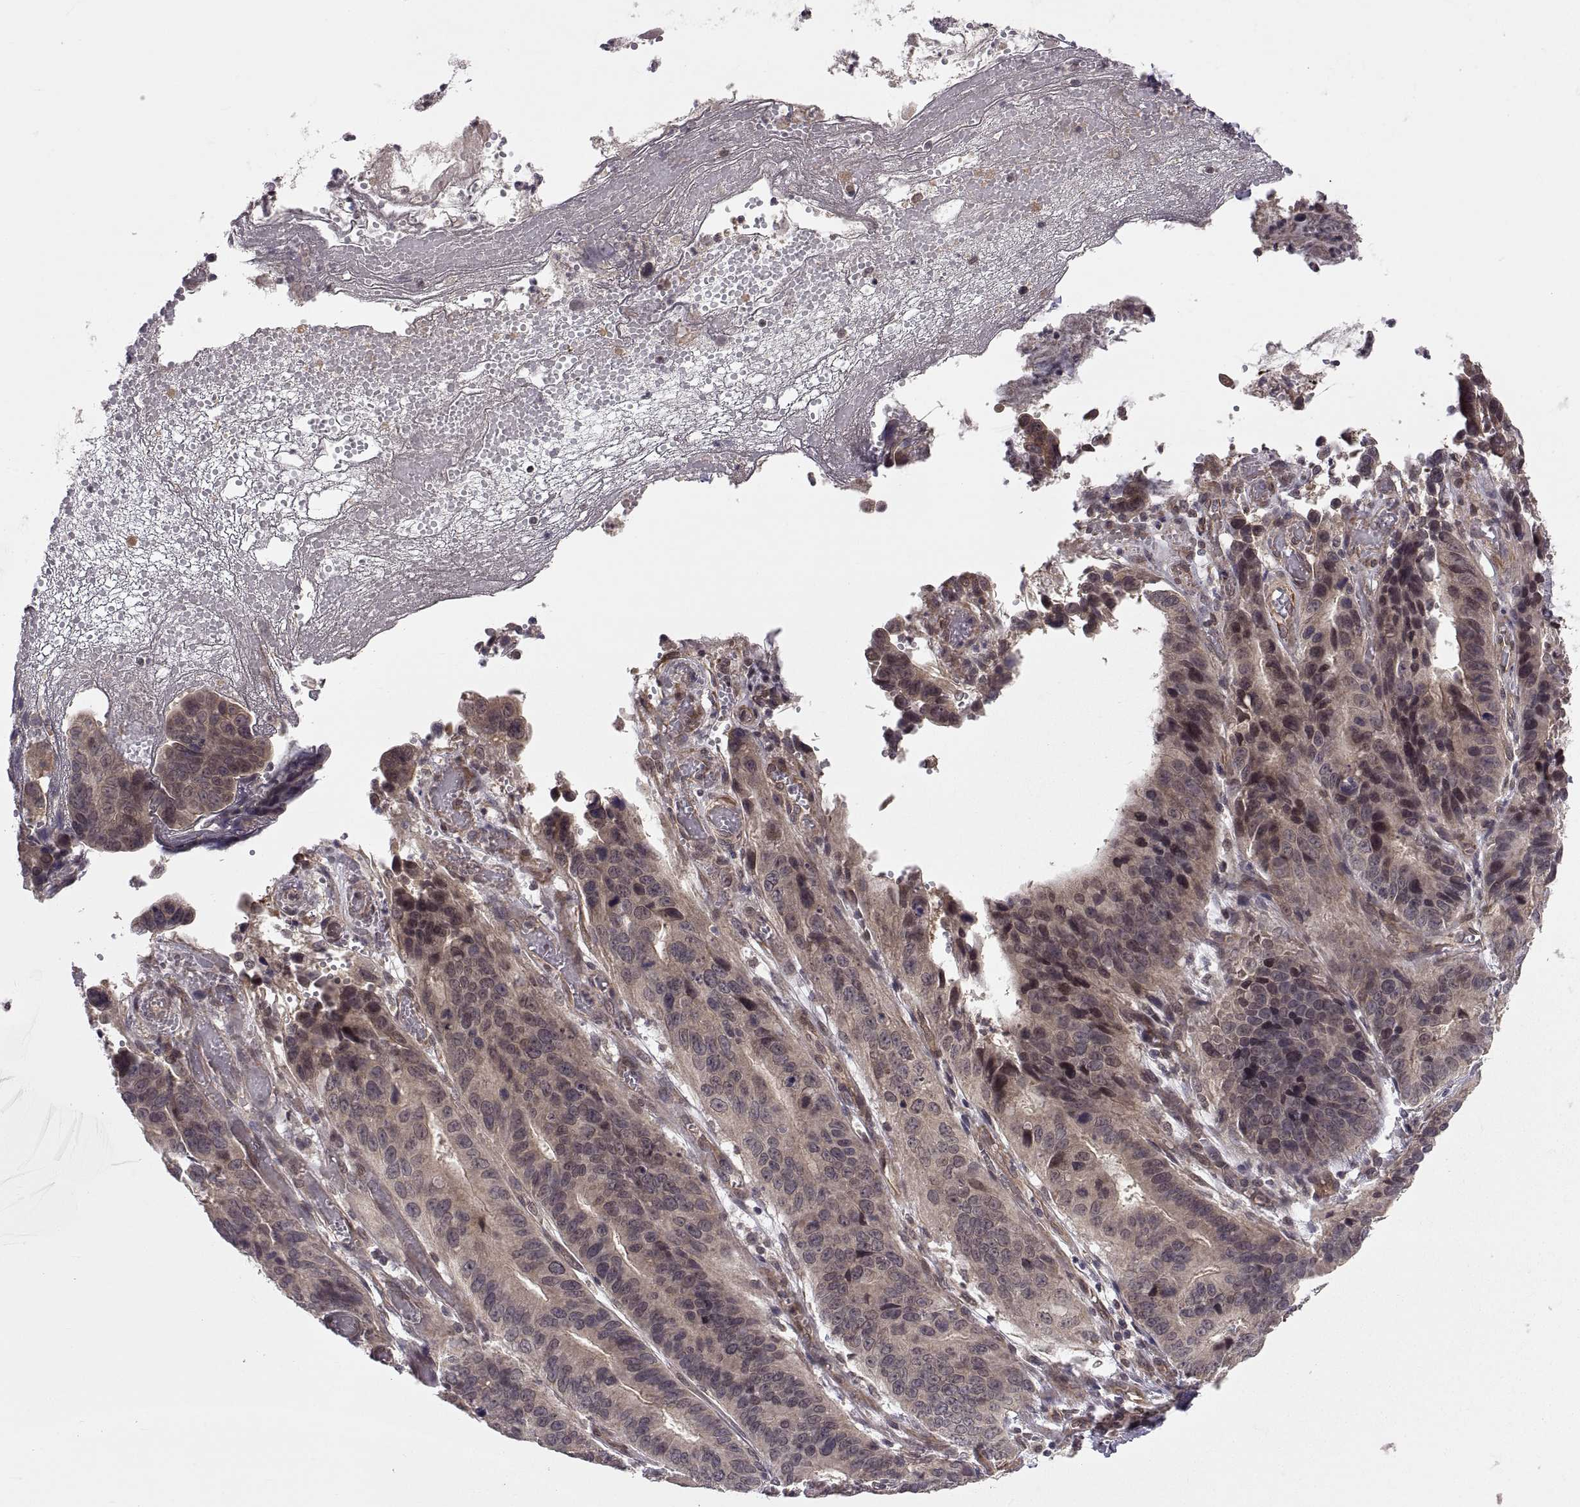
{"staining": {"intensity": "weak", "quantity": "25%-75%", "location": "cytoplasmic/membranous"}, "tissue": "stomach cancer", "cell_type": "Tumor cells", "image_type": "cancer", "snomed": [{"axis": "morphology", "description": "Adenocarcinoma, NOS"}, {"axis": "topography", "description": "Stomach"}], "caption": "Immunohistochemistry (IHC) (DAB) staining of human stomach adenocarcinoma demonstrates weak cytoplasmic/membranous protein expression in approximately 25%-75% of tumor cells. (DAB (3,3'-diaminobenzidine) = brown stain, brightfield microscopy at high magnification).", "gene": "ABL2", "patient": {"sex": "male", "age": 84}}